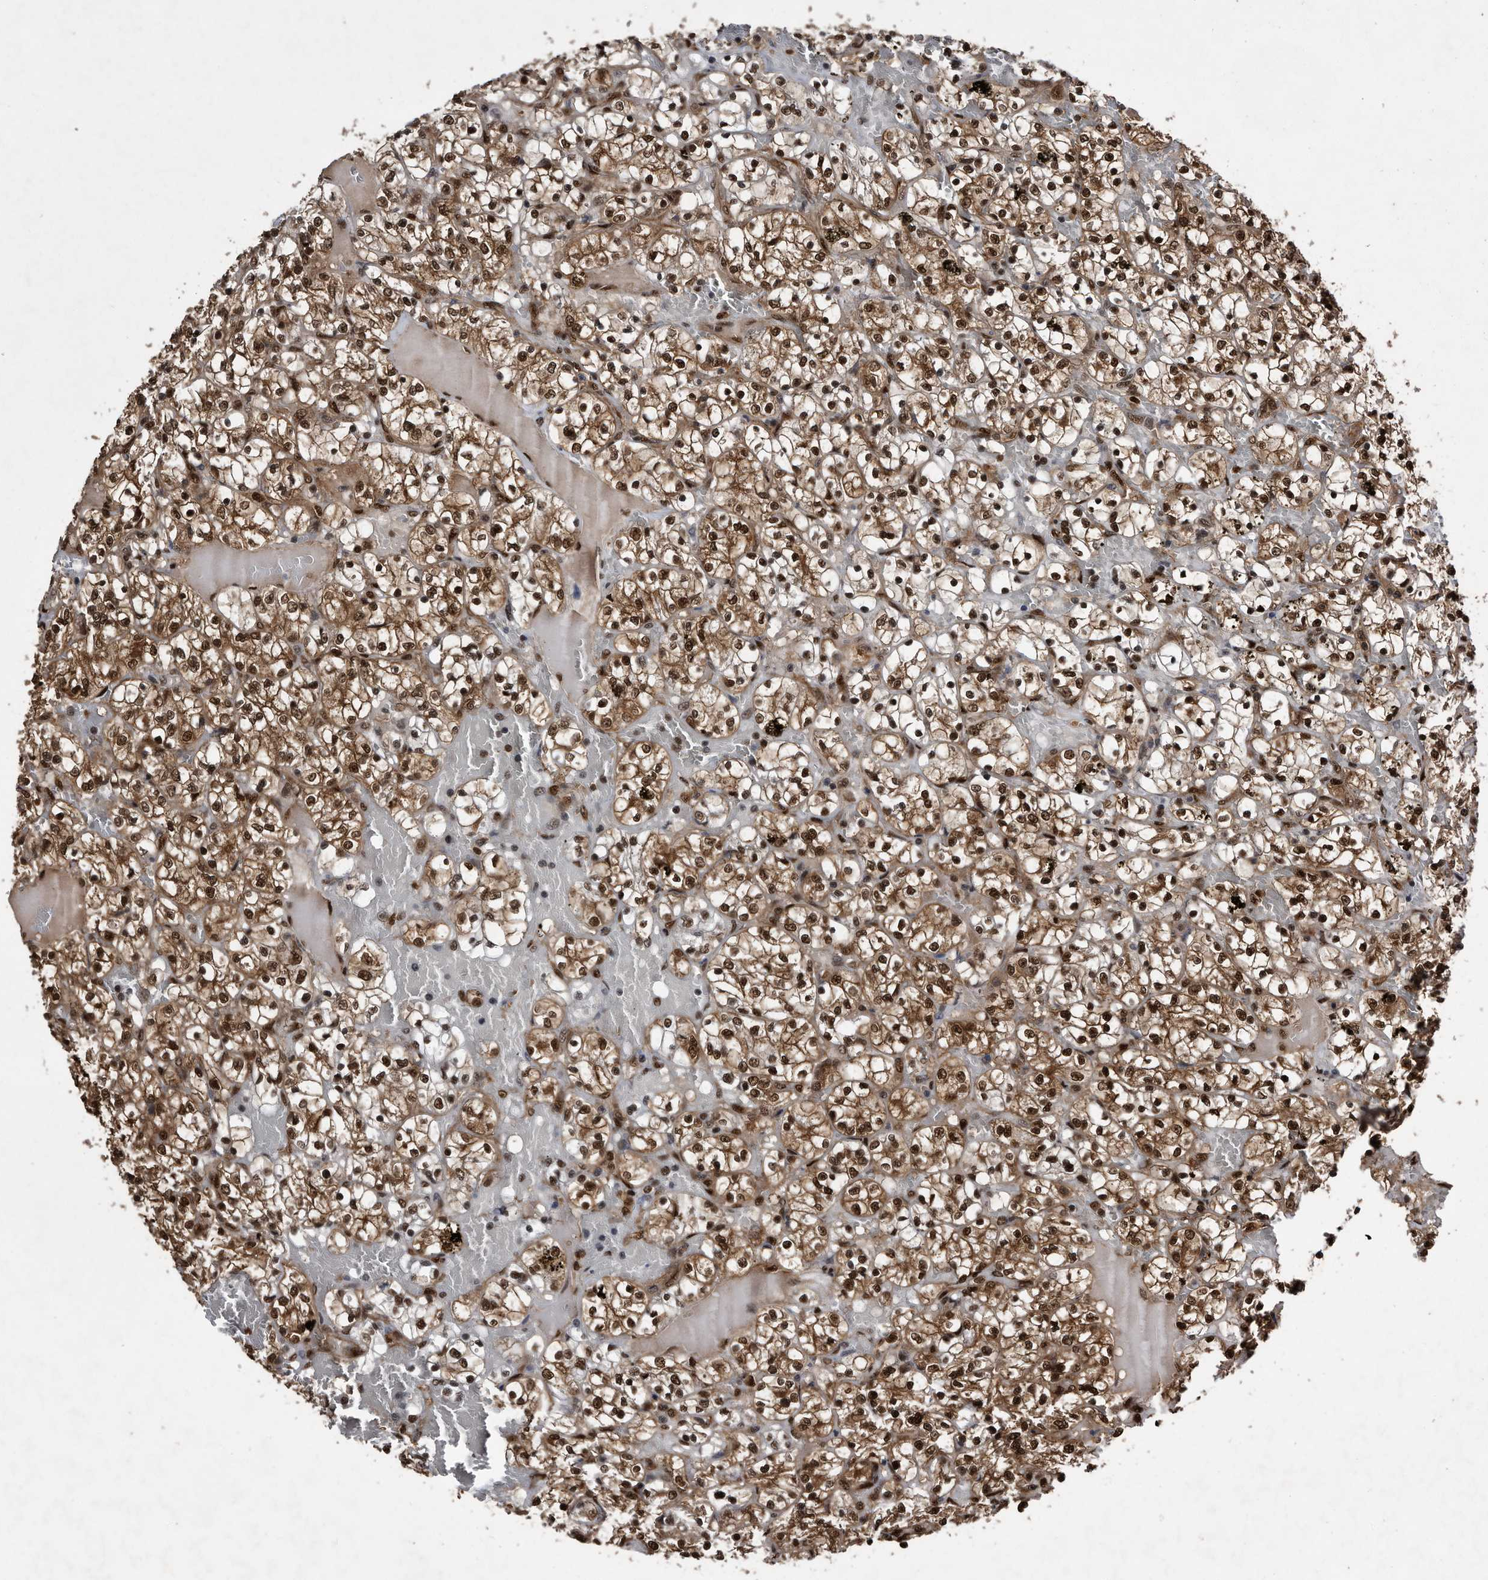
{"staining": {"intensity": "strong", "quantity": ">75%", "location": "cytoplasmic/membranous,nuclear"}, "tissue": "renal cancer", "cell_type": "Tumor cells", "image_type": "cancer", "snomed": [{"axis": "morphology", "description": "Adenocarcinoma, NOS"}, {"axis": "topography", "description": "Kidney"}], "caption": "Immunohistochemistry (IHC) staining of renal cancer (adenocarcinoma), which shows high levels of strong cytoplasmic/membranous and nuclear staining in about >75% of tumor cells indicating strong cytoplasmic/membranous and nuclear protein positivity. The staining was performed using DAB (brown) for protein detection and nuclei were counterstained in hematoxylin (blue).", "gene": "RAD23B", "patient": {"sex": "female", "age": 69}}